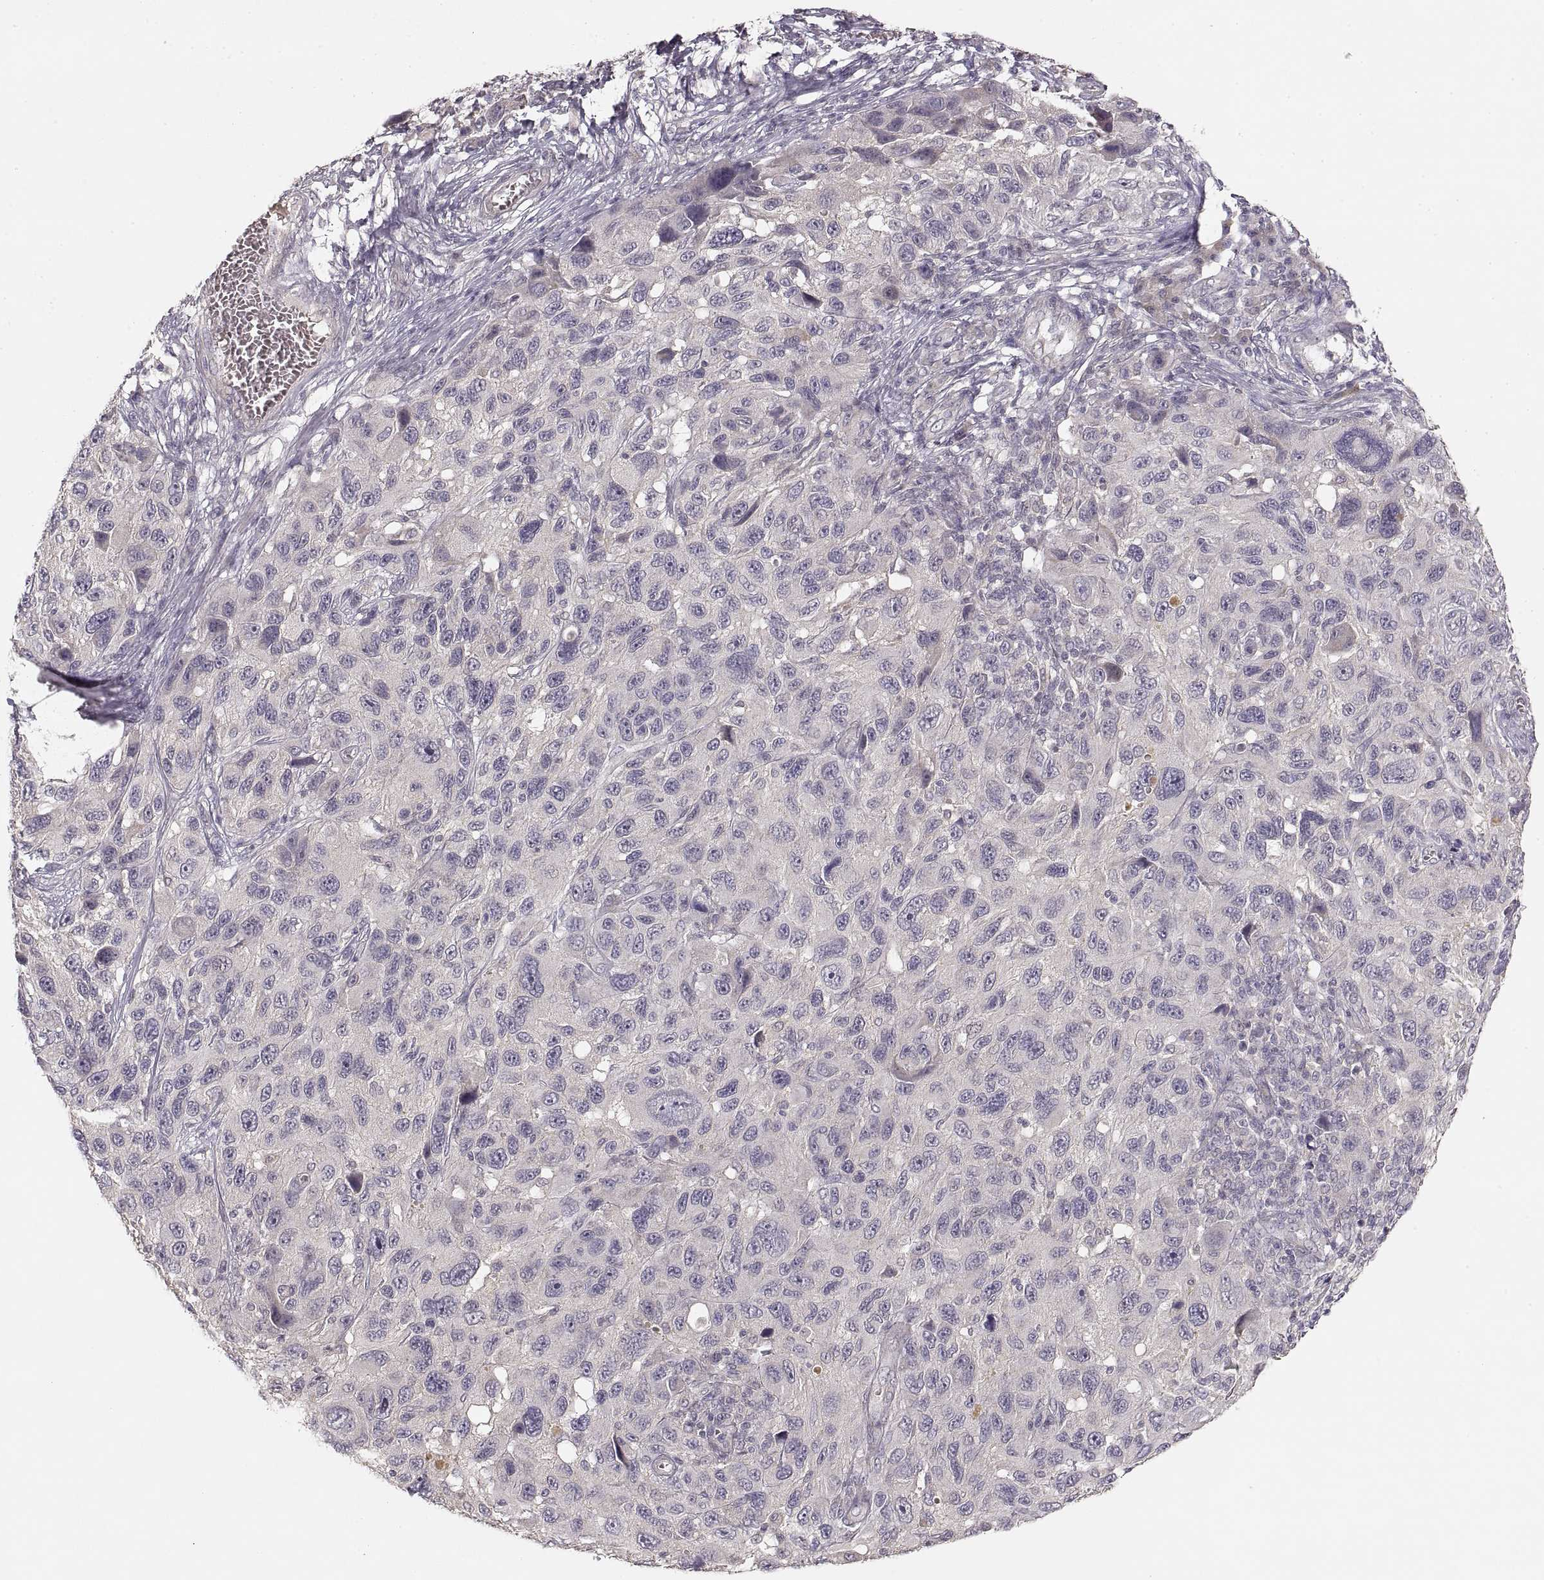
{"staining": {"intensity": "negative", "quantity": "none", "location": "none"}, "tissue": "melanoma", "cell_type": "Tumor cells", "image_type": "cancer", "snomed": [{"axis": "morphology", "description": "Malignant melanoma, NOS"}, {"axis": "topography", "description": "Skin"}], "caption": "DAB immunohistochemical staining of melanoma demonstrates no significant staining in tumor cells. (DAB IHC with hematoxylin counter stain).", "gene": "LAMC2", "patient": {"sex": "male", "age": 53}}